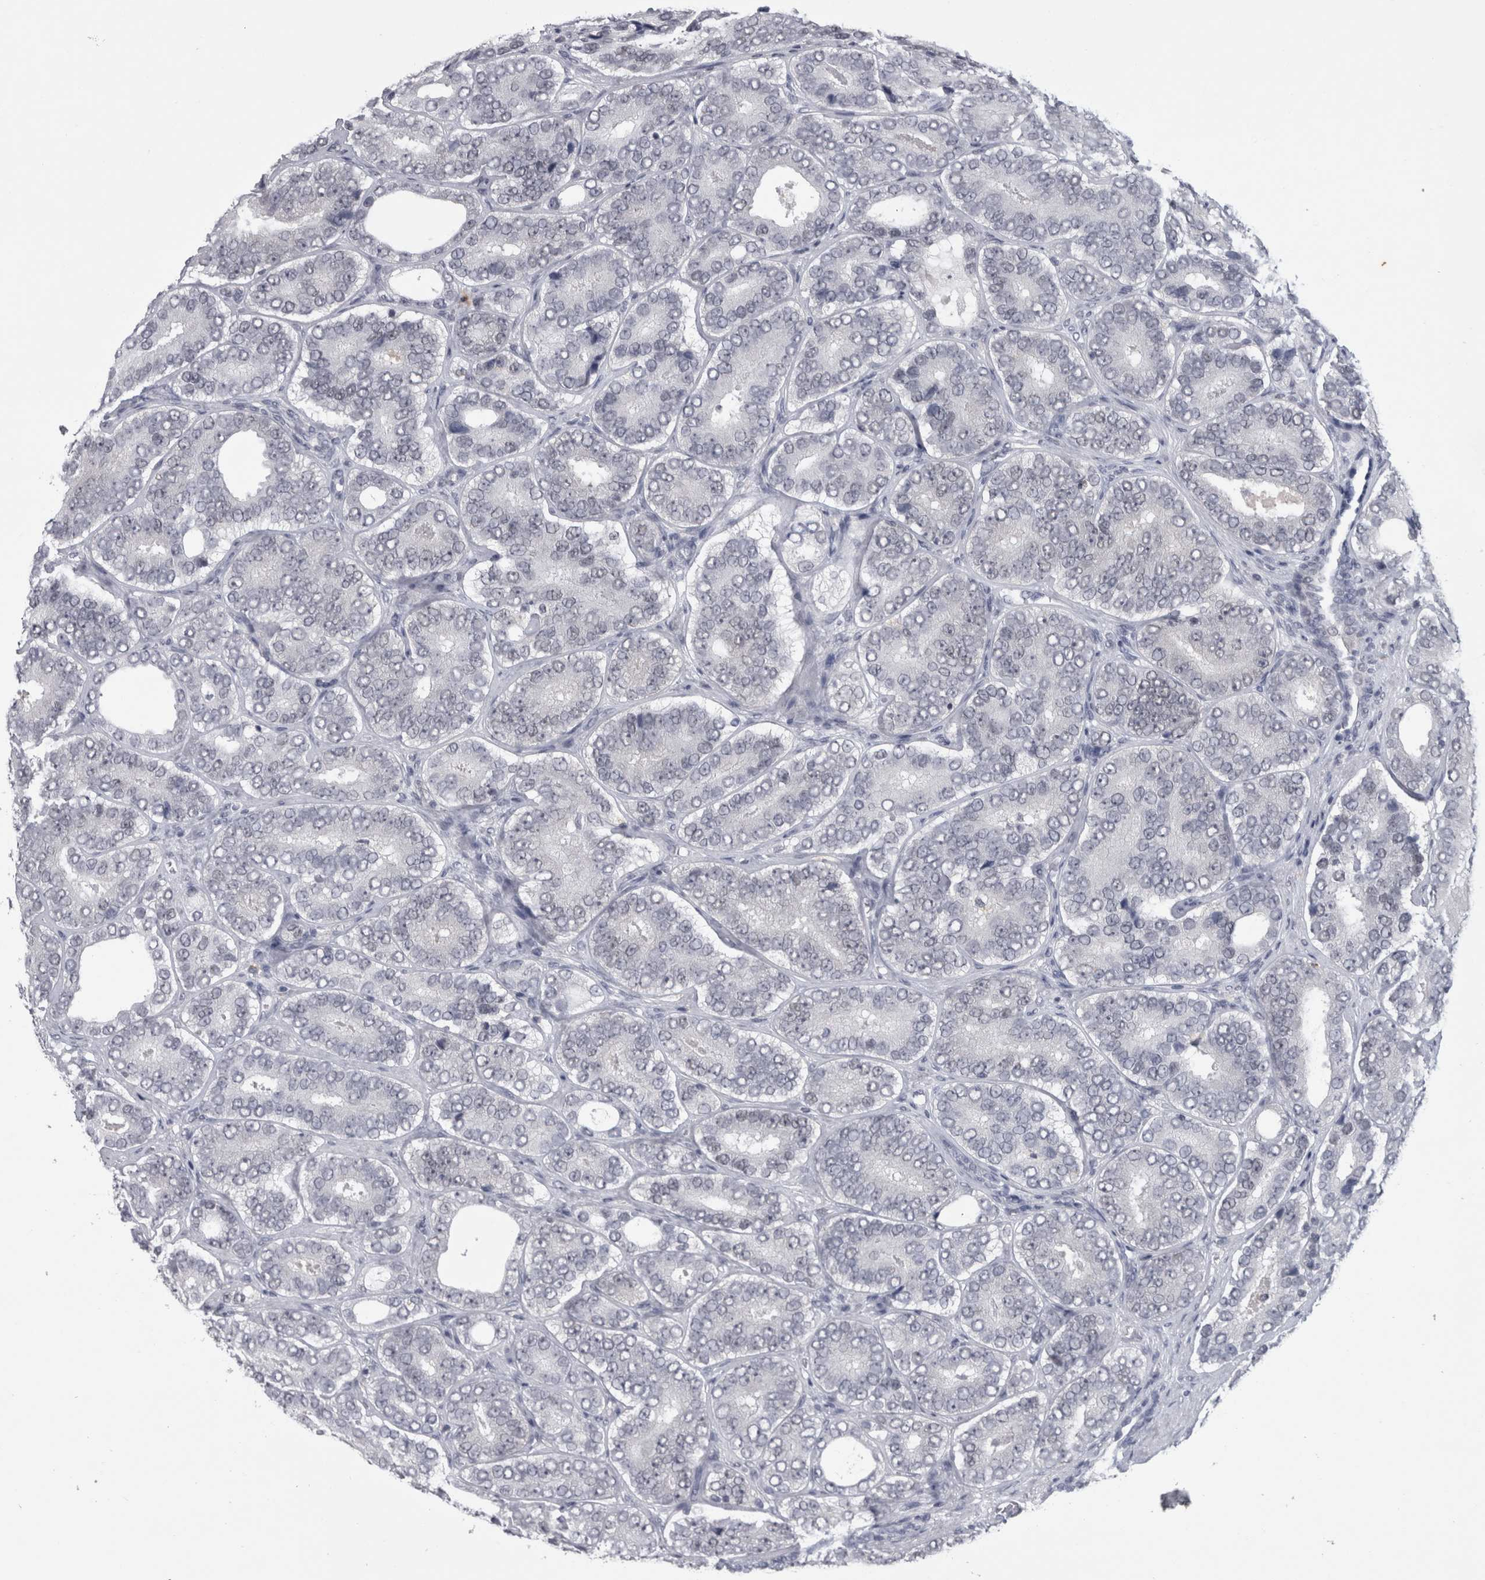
{"staining": {"intensity": "negative", "quantity": "none", "location": "none"}, "tissue": "prostate cancer", "cell_type": "Tumor cells", "image_type": "cancer", "snomed": [{"axis": "morphology", "description": "Adenocarcinoma, High grade"}, {"axis": "topography", "description": "Prostate"}], "caption": "Tumor cells show no significant positivity in prostate cancer (adenocarcinoma (high-grade)).", "gene": "PSMB2", "patient": {"sex": "male", "age": 56}}